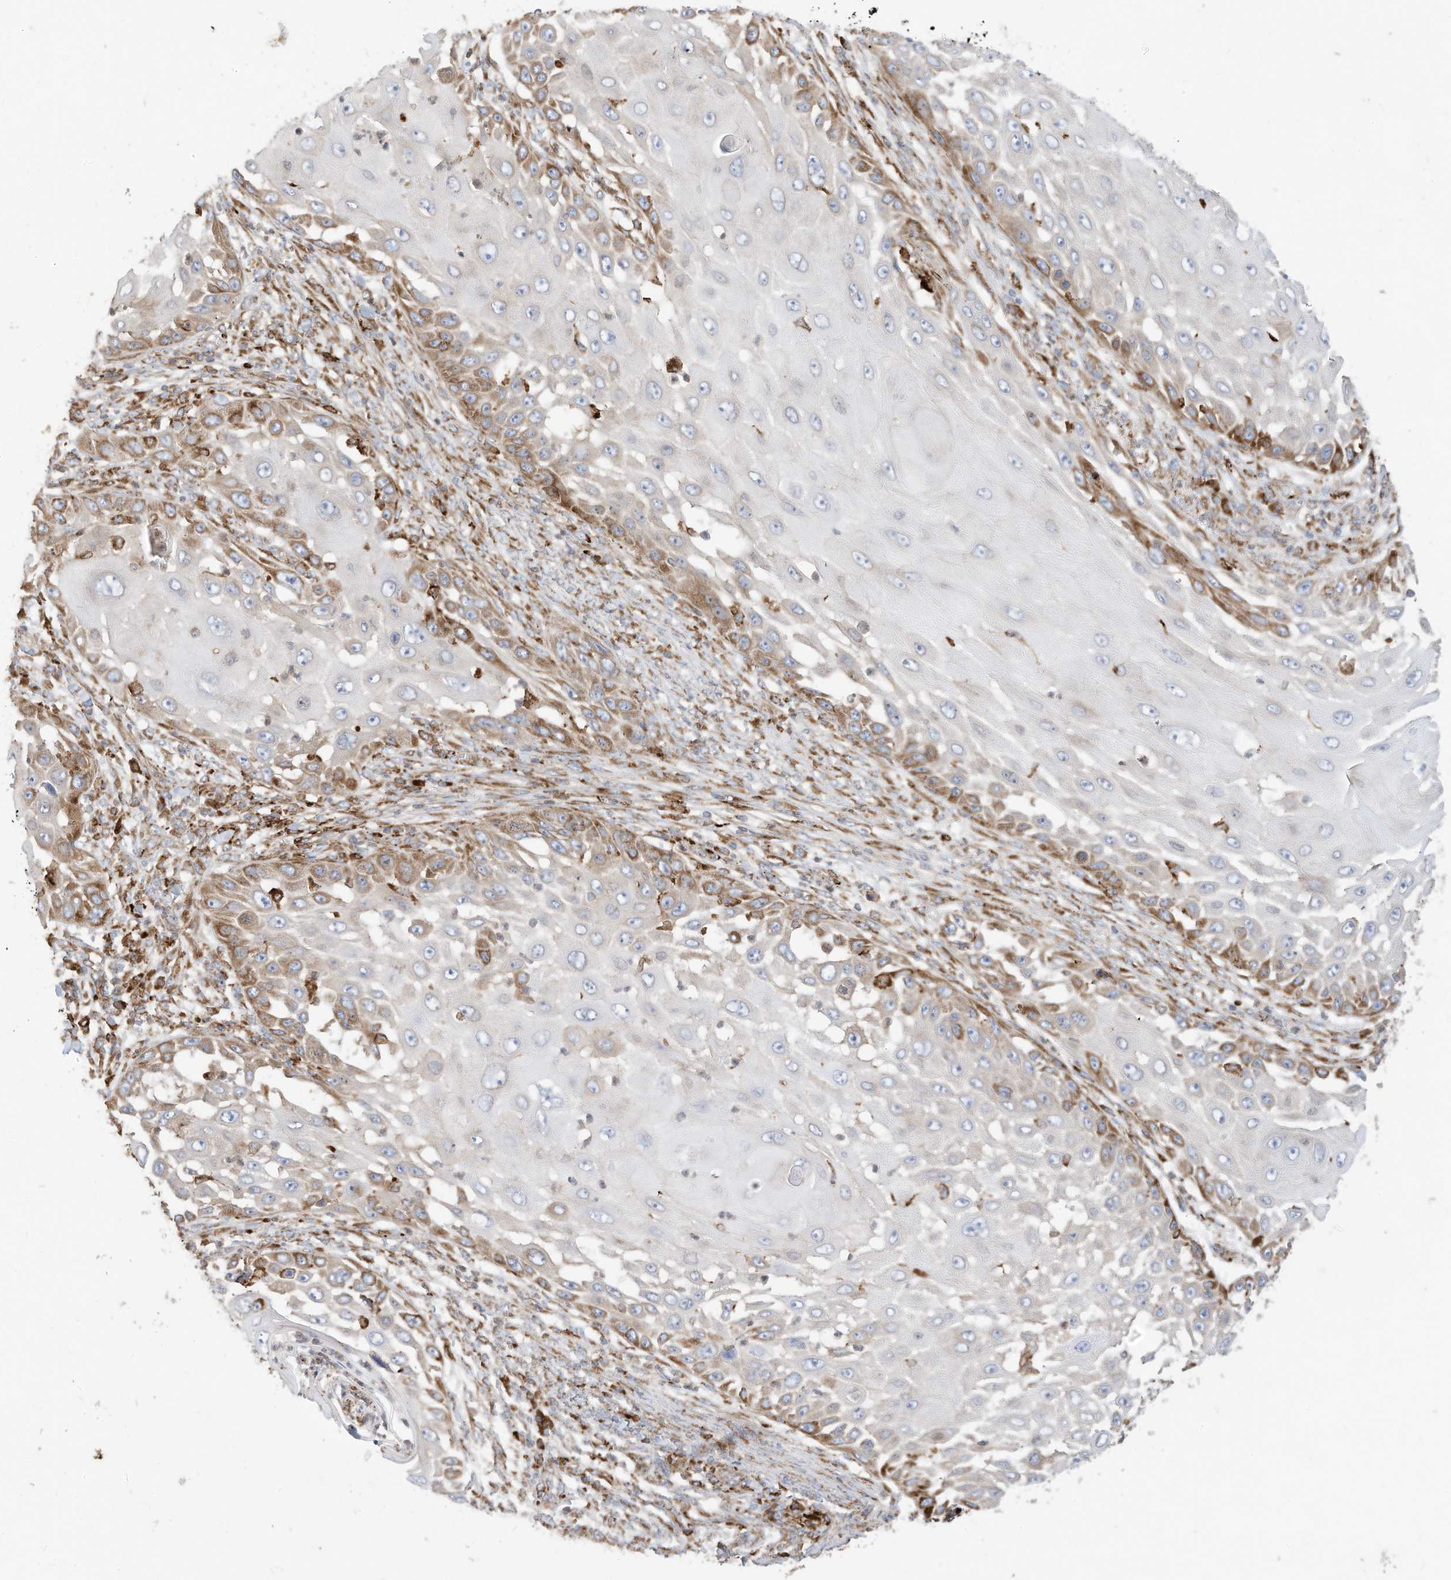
{"staining": {"intensity": "moderate", "quantity": "<25%", "location": "cytoplasmic/membranous"}, "tissue": "skin cancer", "cell_type": "Tumor cells", "image_type": "cancer", "snomed": [{"axis": "morphology", "description": "Squamous cell carcinoma, NOS"}, {"axis": "topography", "description": "Skin"}], "caption": "Immunohistochemical staining of skin cancer (squamous cell carcinoma) demonstrates low levels of moderate cytoplasmic/membranous positivity in about <25% of tumor cells.", "gene": "TRNAU1AP", "patient": {"sex": "female", "age": 44}}